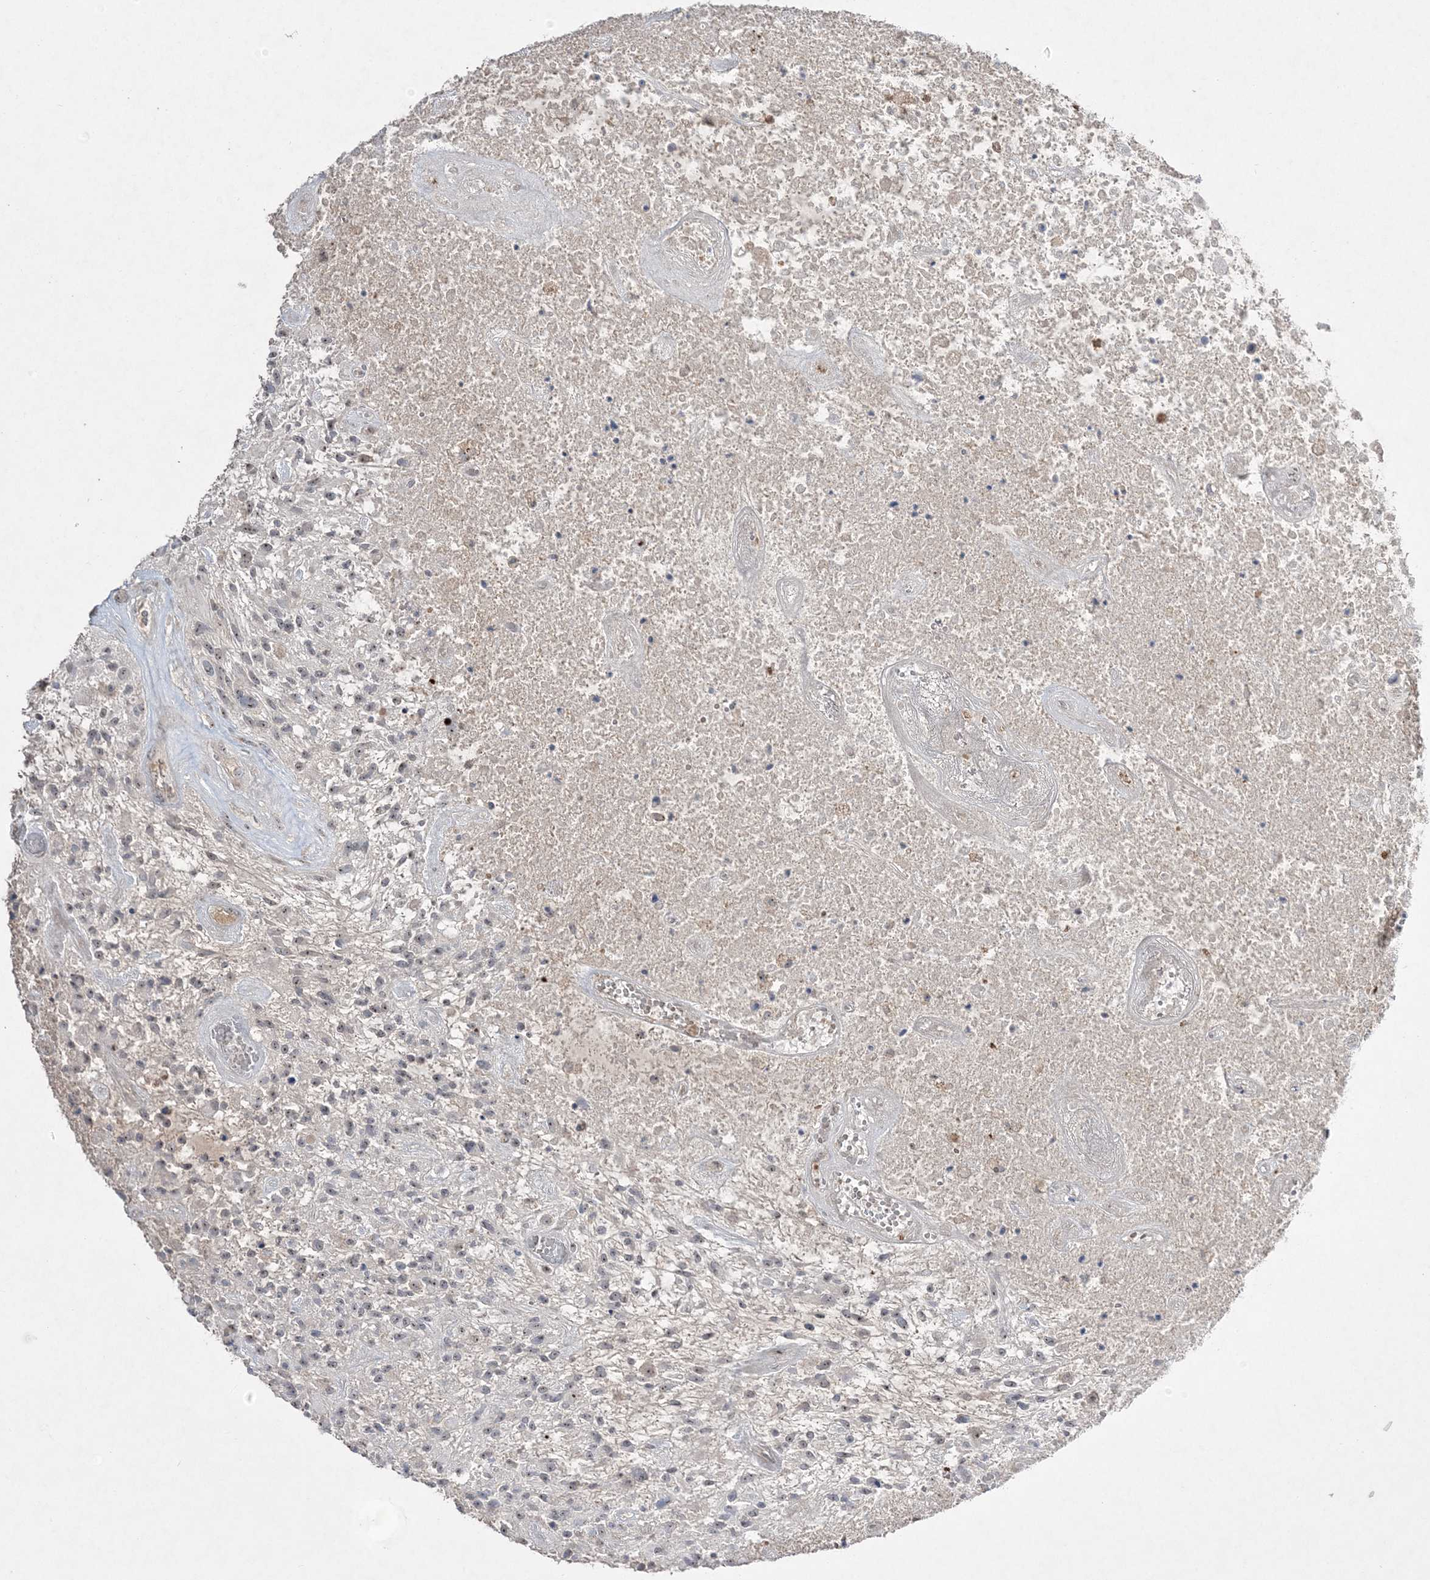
{"staining": {"intensity": "weak", "quantity": "<25%", "location": "nuclear"}, "tissue": "glioma", "cell_type": "Tumor cells", "image_type": "cancer", "snomed": [{"axis": "morphology", "description": "Glioma, malignant, High grade"}, {"axis": "topography", "description": "Brain"}], "caption": "Immunohistochemical staining of glioma demonstrates no significant staining in tumor cells. Nuclei are stained in blue.", "gene": "NOP16", "patient": {"sex": "male", "age": 47}}